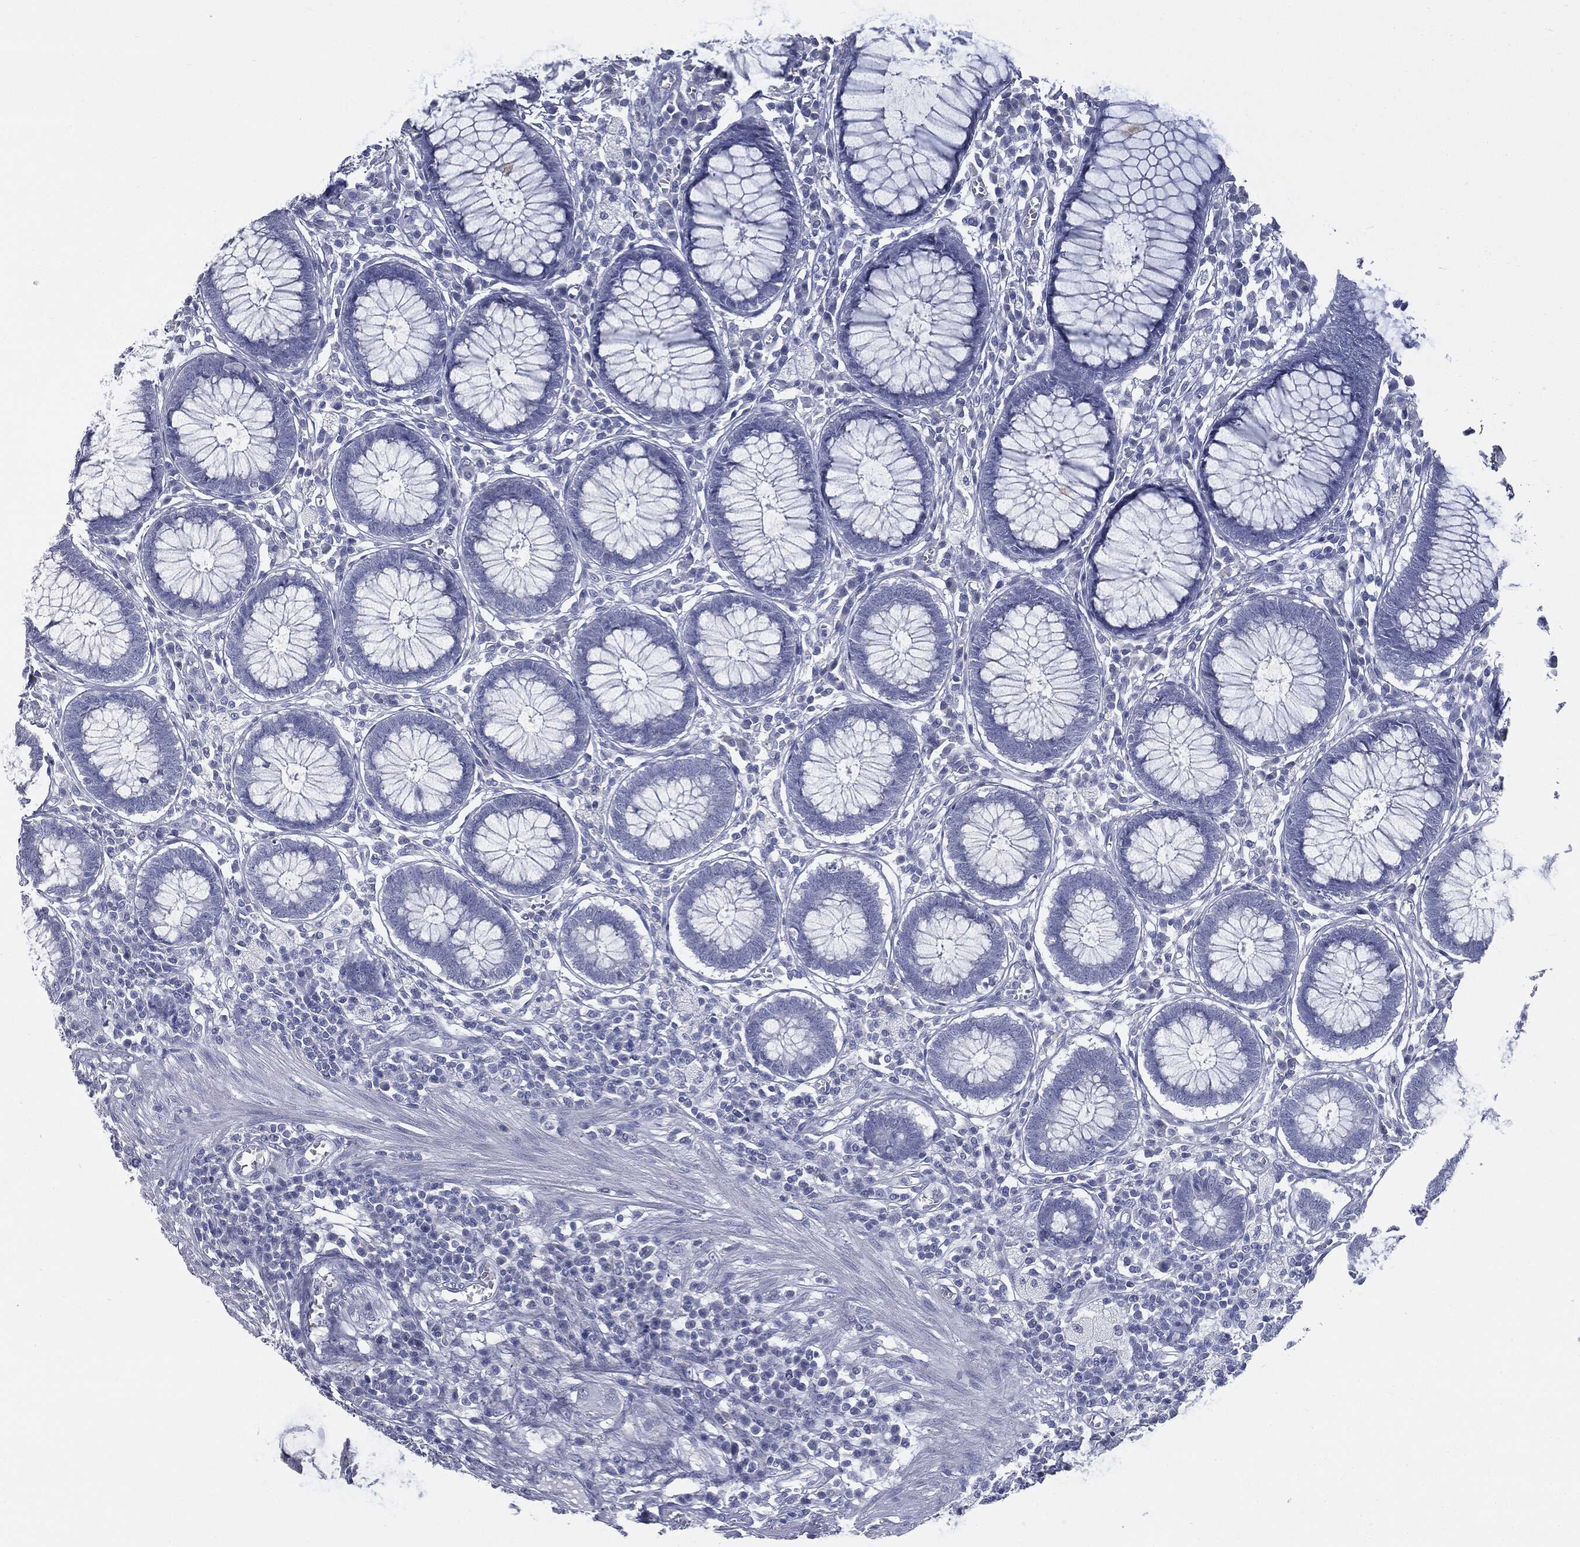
{"staining": {"intensity": "negative", "quantity": "none", "location": "none"}, "tissue": "colon", "cell_type": "Endothelial cells", "image_type": "normal", "snomed": [{"axis": "morphology", "description": "Normal tissue, NOS"}, {"axis": "topography", "description": "Colon"}], "caption": "Image shows no significant protein staining in endothelial cells of normal colon.", "gene": "MUC5AC", "patient": {"sex": "male", "age": 65}}